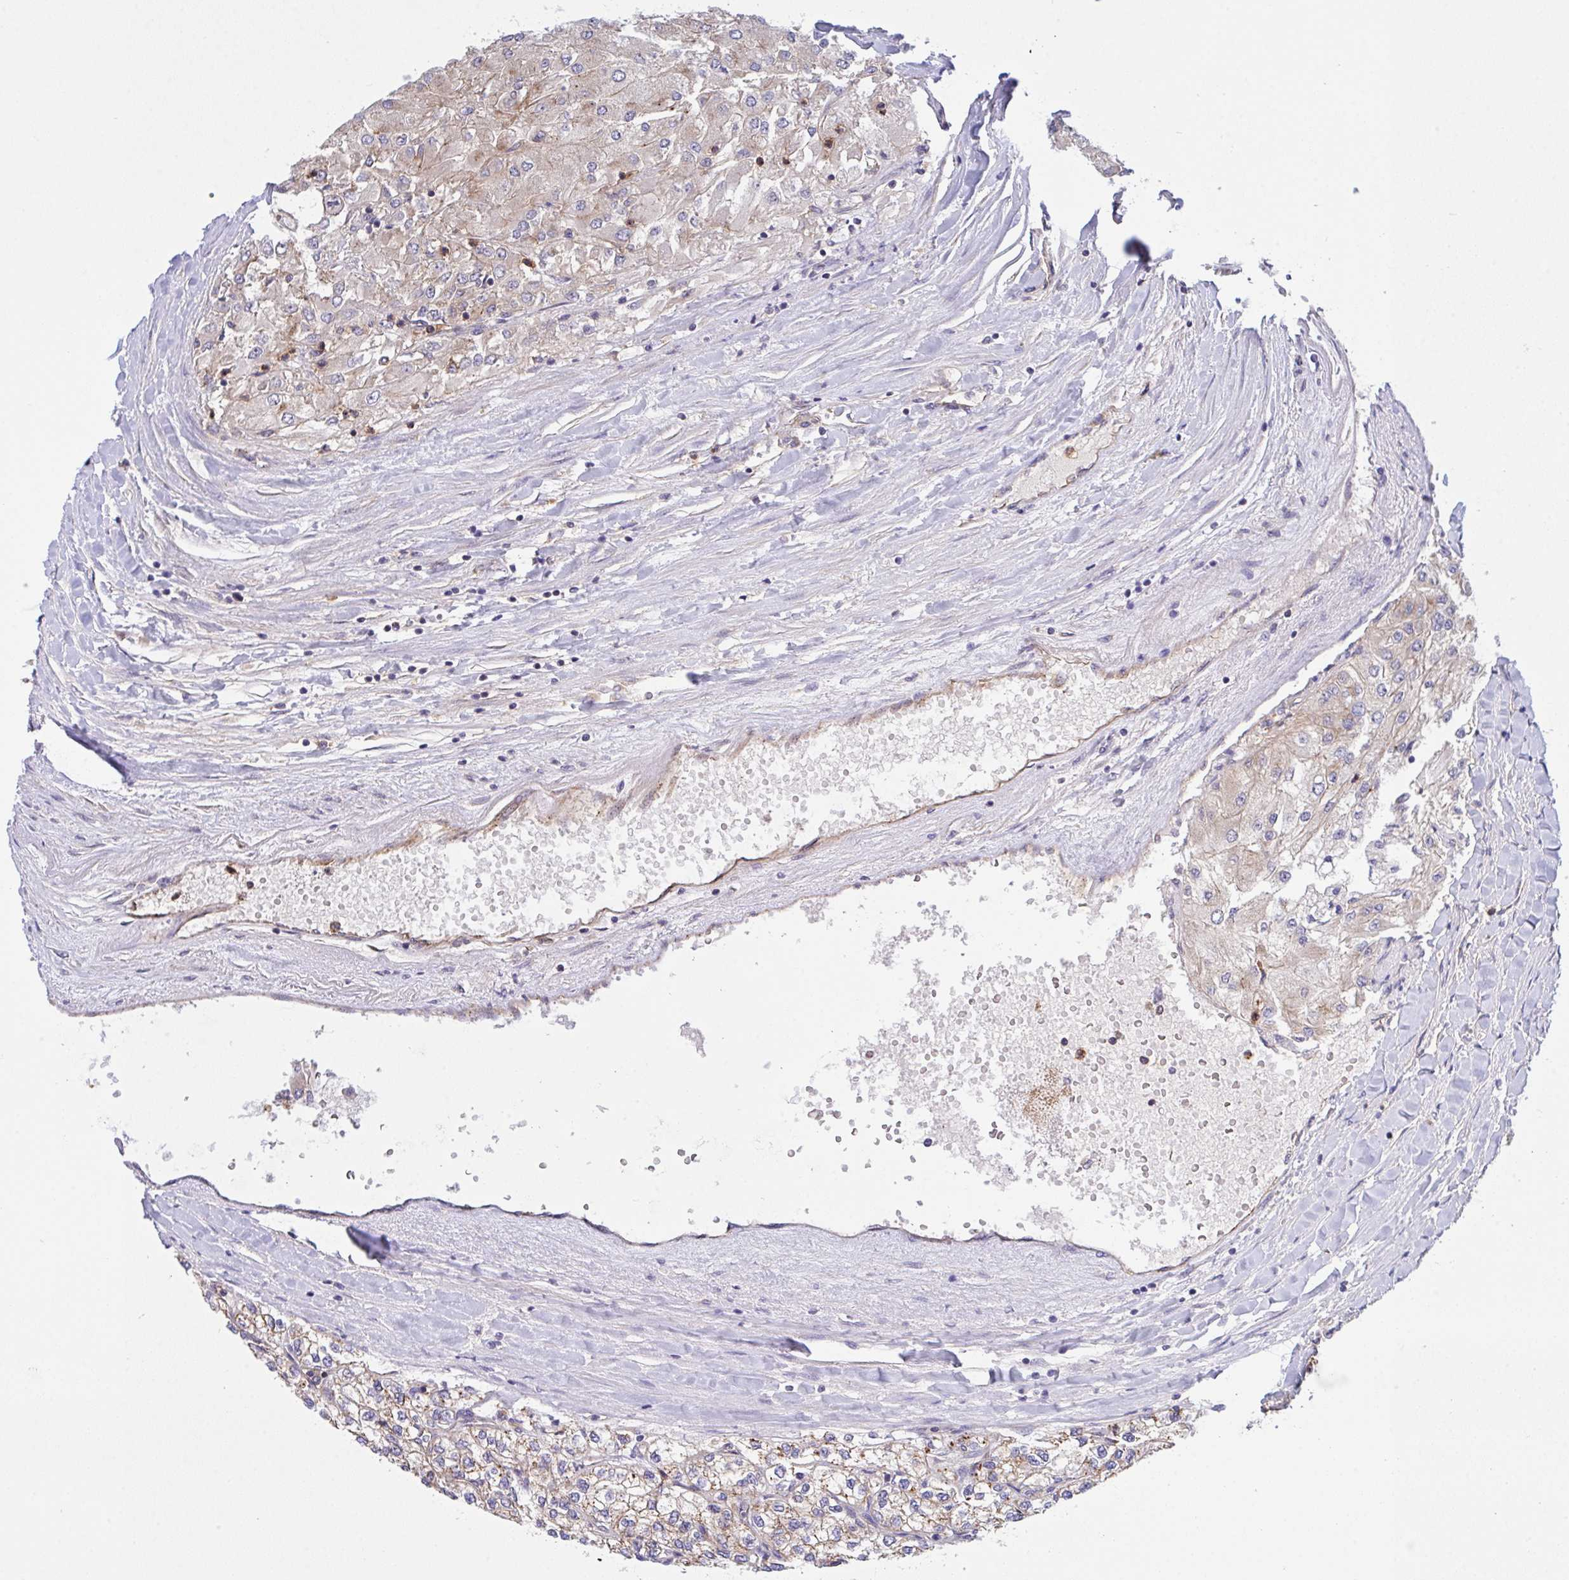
{"staining": {"intensity": "weak", "quantity": "<25%", "location": "cytoplasmic/membranous"}, "tissue": "renal cancer", "cell_type": "Tumor cells", "image_type": "cancer", "snomed": [{"axis": "morphology", "description": "Adenocarcinoma, NOS"}, {"axis": "topography", "description": "Kidney"}], "caption": "Histopathology image shows no protein staining in tumor cells of adenocarcinoma (renal) tissue. (Stains: DAB (3,3'-diaminobenzidine) IHC with hematoxylin counter stain, Microscopy: brightfield microscopy at high magnification).", "gene": "C4orf36", "patient": {"sex": "male", "age": 80}}